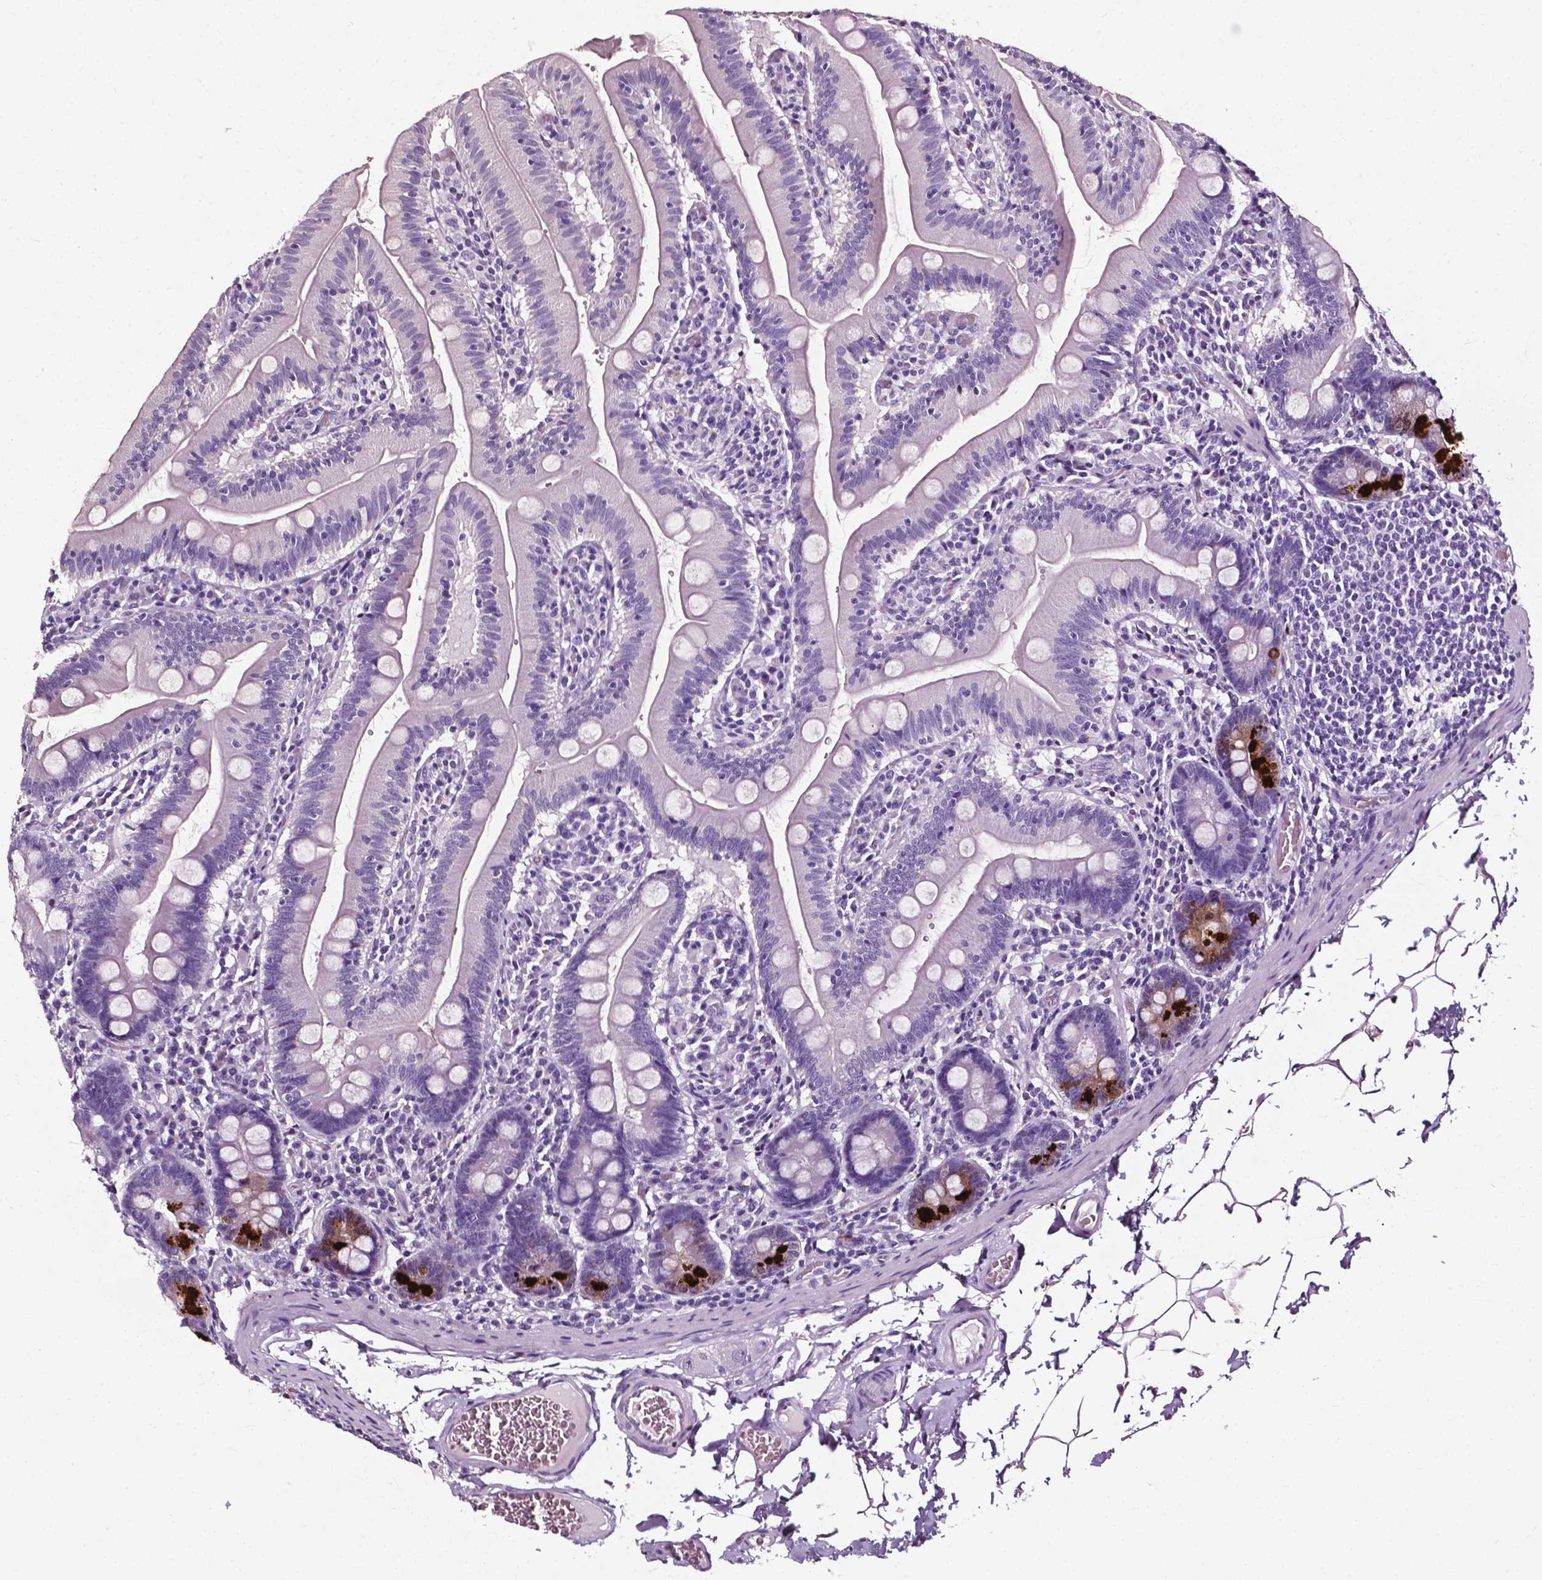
{"staining": {"intensity": "strong", "quantity": "<25%", "location": "cytoplasmic/membranous"}, "tissue": "small intestine", "cell_type": "Glandular cells", "image_type": "normal", "snomed": [{"axis": "morphology", "description": "Normal tissue, NOS"}, {"axis": "topography", "description": "Small intestine"}], "caption": "A brown stain highlights strong cytoplasmic/membranous staining of a protein in glandular cells of unremarkable human small intestine. The staining was performed using DAB (3,3'-diaminobenzidine) to visualize the protein expression in brown, while the nuclei were stained in blue with hematoxylin (Magnification: 20x).", "gene": "DEFA5", "patient": {"sex": "male", "age": 37}}